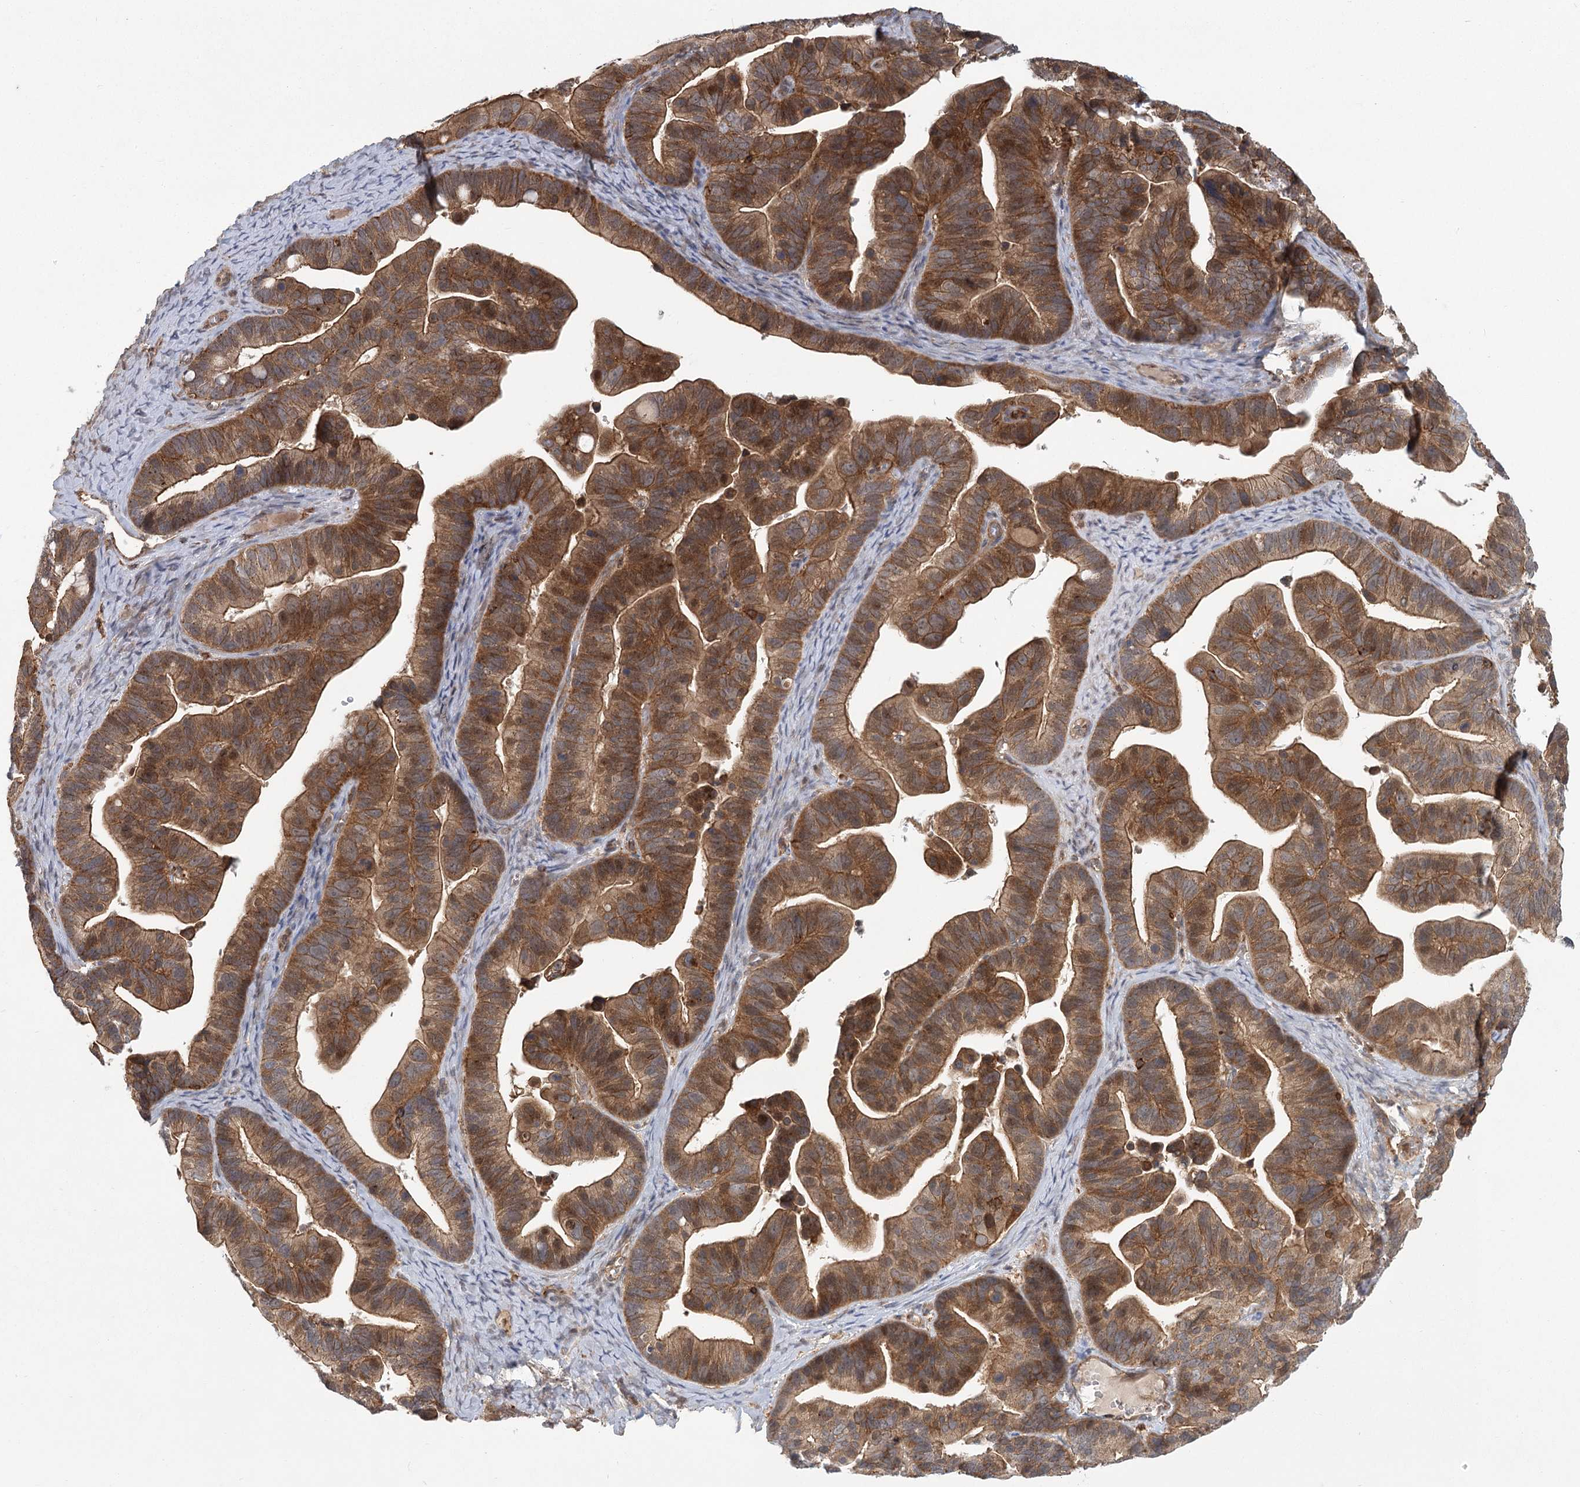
{"staining": {"intensity": "moderate", "quantity": ">75%", "location": "cytoplasmic/membranous"}, "tissue": "ovarian cancer", "cell_type": "Tumor cells", "image_type": "cancer", "snomed": [{"axis": "morphology", "description": "Cystadenocarcinoma, serous, NOS"}, {"axis": "topography", "description": "Ovary"}], "caption": "Moderate cytoplasmic/membranous protein staining is appreciated in about >75% of tumor cells in serous cystadenocarcinoma (ovarian).", "gene": "MEPE", "patient": {"sex": "female", "age": 56}}